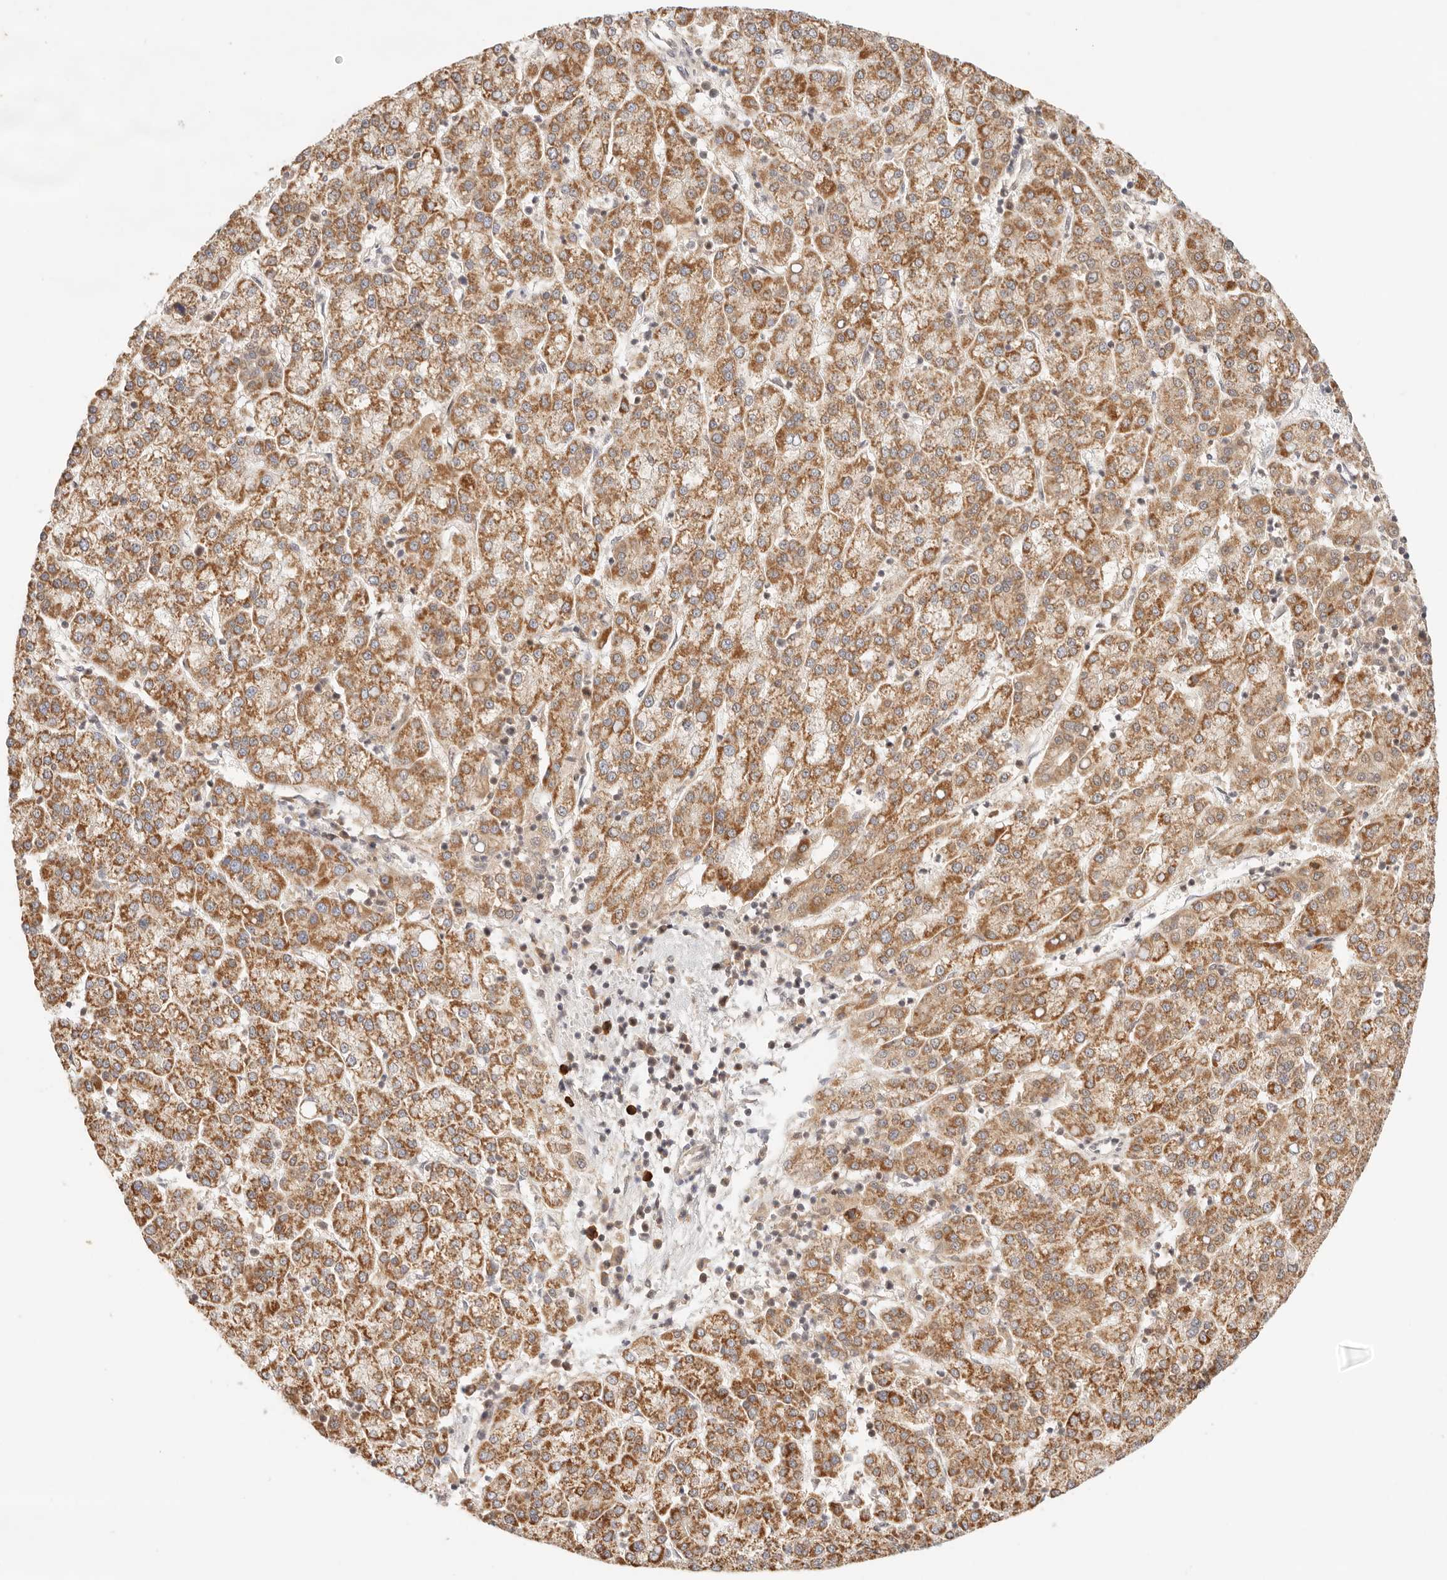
{"staining": {"intensity": "moderate", "quantity": ">75%", "location": "cytoplasmic/membranous"}, "tissue": "liver cancer", "cell_type": "Tumor cells", "image_type": "cancer", "snomed": [{"axis": "morphology", "description": "Carcinoma, Hepatocellular, NOS"}, {"axis": "topography", "description": "Liver"}], "caption": "Protein expression analysis of human hepatocellular carcinoma (liver) reveals moderate cytoplasmic/membranous staining in about >75% of tumor cells. The staining is performed using DAB (3,3'-diaminobenzidine) brown chromogen to label protein expression. The nuclei are counter-stained blue using hematoxylin.", "gene": "COA6", "patient": {"sex": "female", "age": 58}}